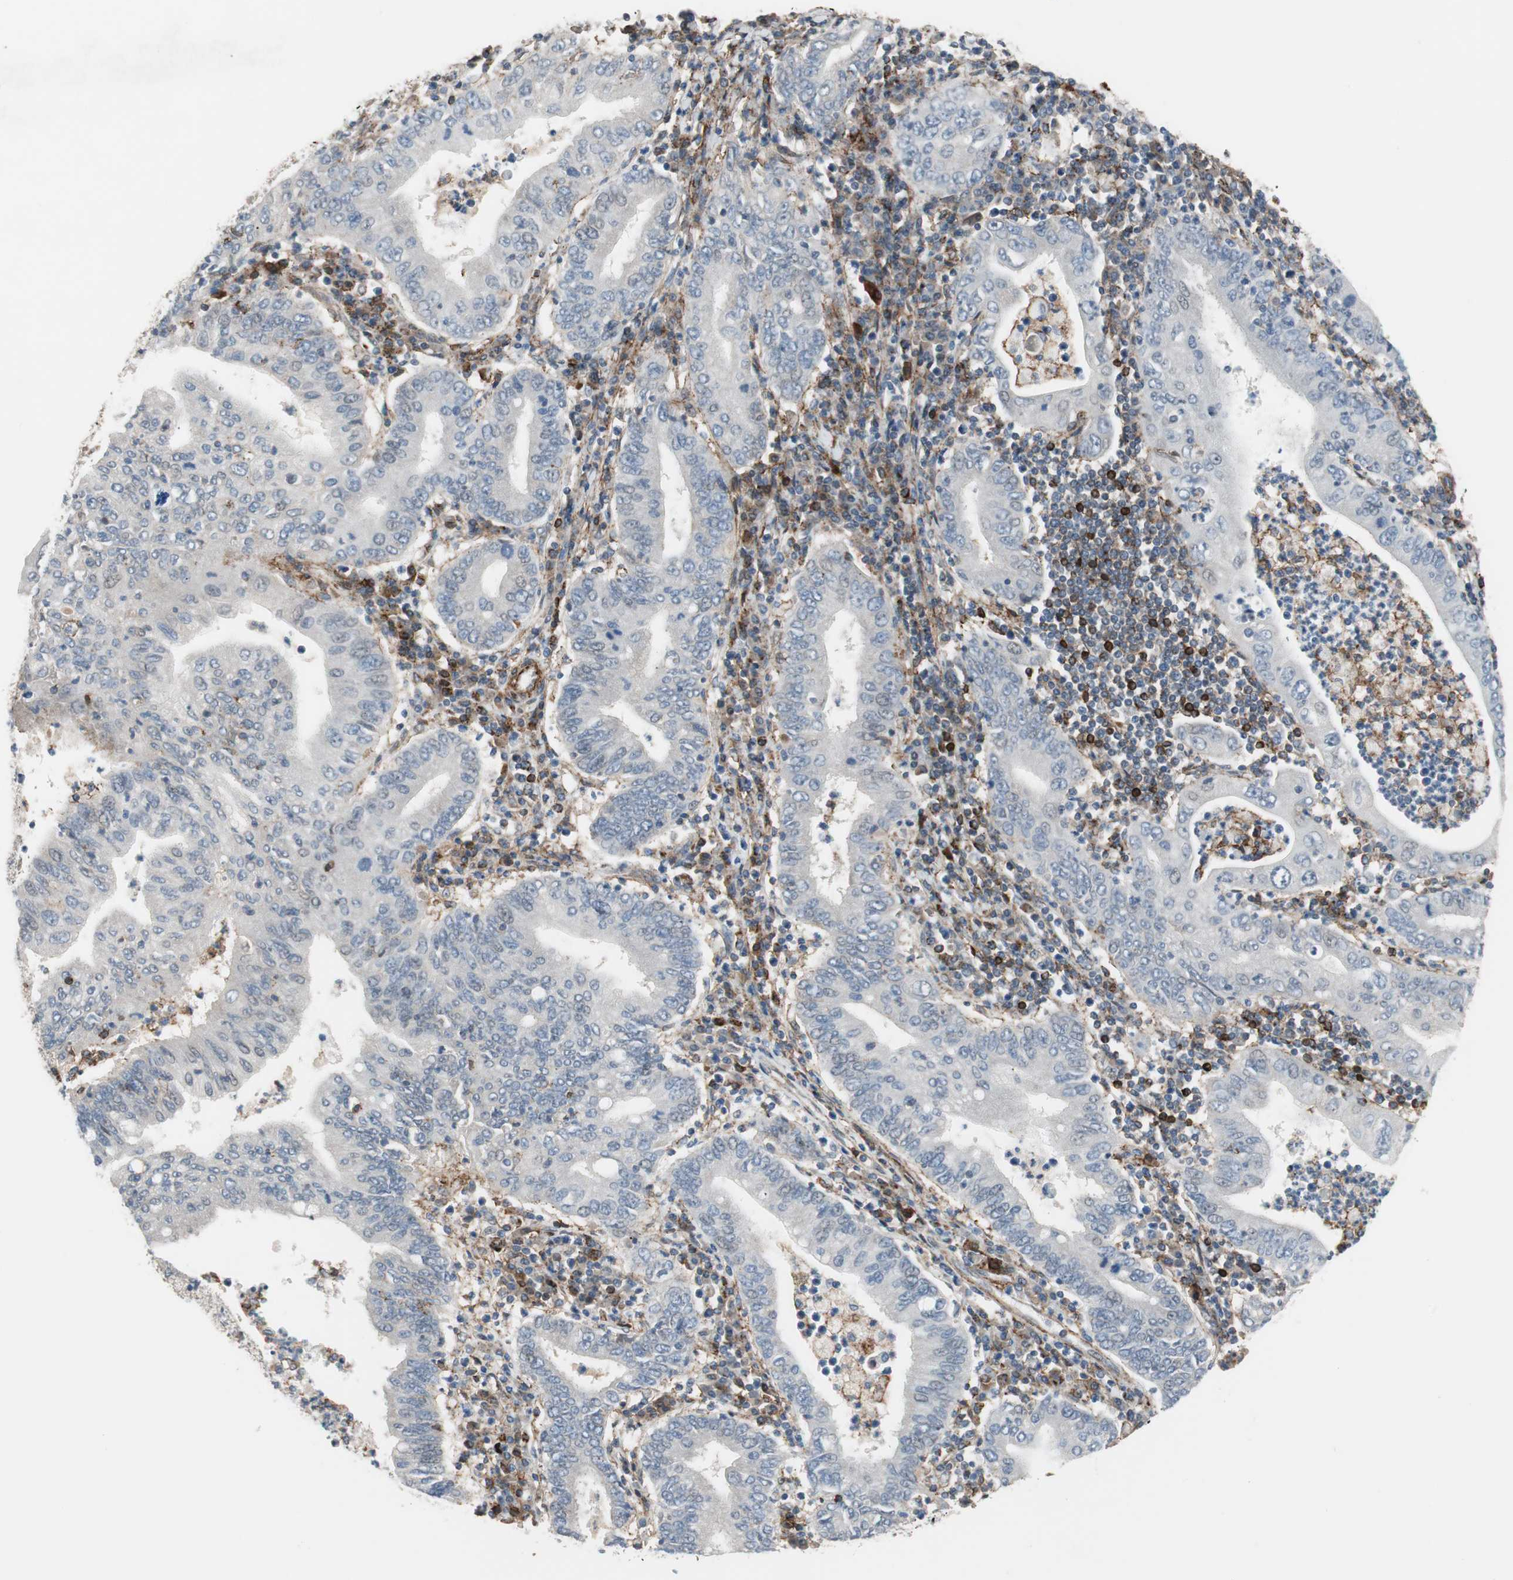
{"staining": {"intensity": "negative", "quantity": "none", "location": "none"}, "tissue": "stomach cancer", "cell_type": "Tumor cells", "image_type": "cancer", "snomed": [{"axis": "morphology", "description": "Normal tissue, NOS"}, {"axis": "morphology", "description": "Adenocarcinoma, NOS"}, {"axis": "topography", "description": "Esophagus"}, {"axis": "topography", "description": "Stomach, upper"}, {"axis": "topography", "description": "Peripheral nerve tissue"}], "caption": "Tumor cells show no significant expression in stomach cancer.", "gene": "GRHL1", "patient": {"sex": "male", "age": 62}}